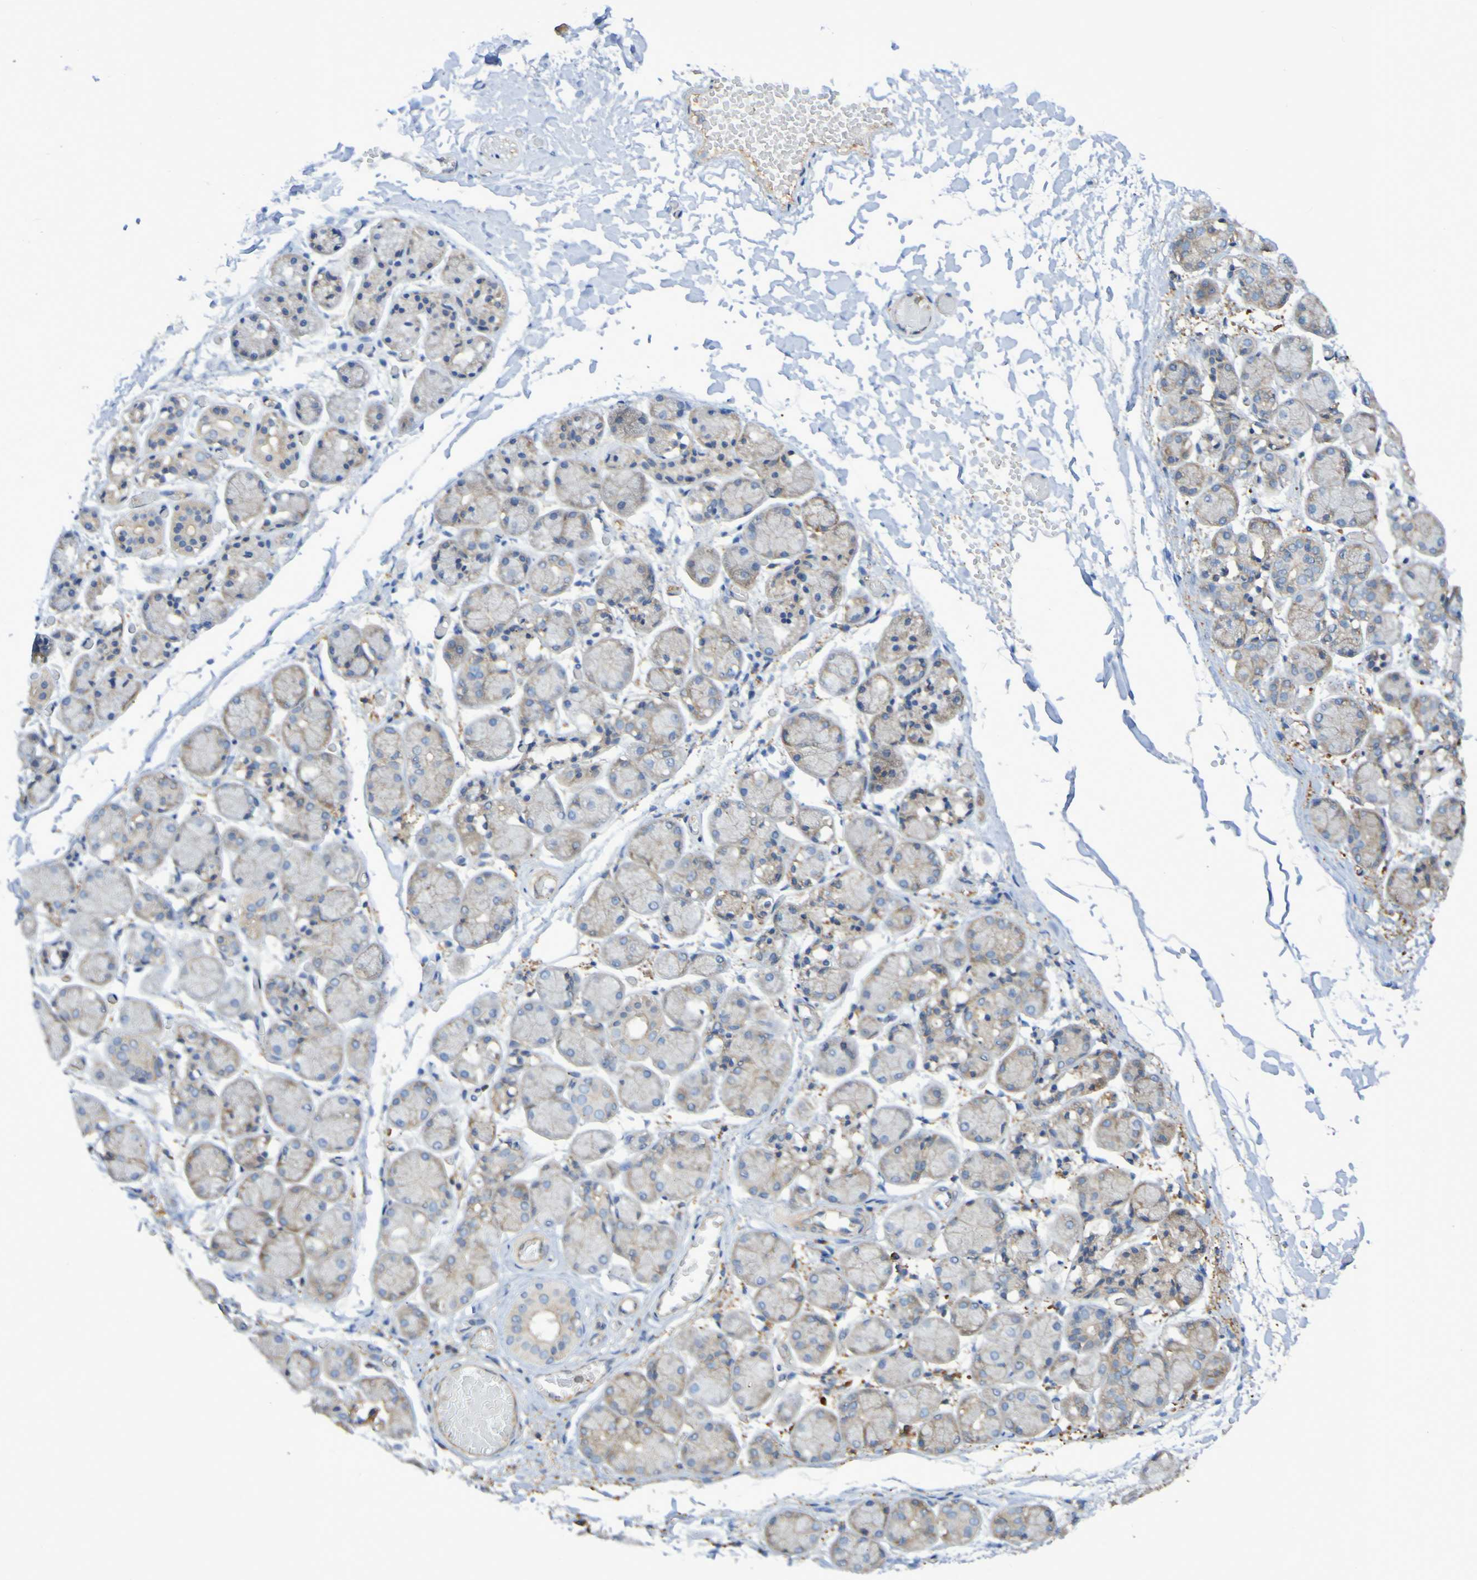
{"staining": {"intensity": "weak", "quantity": "<25%", "location": "cytoplasmic/membranous"}, "tissue": "salivary gland", "cell_type": "Glandular cells", "image_type": "normal", "snomed": [{"axis": "morphology", "description": "Normal tissue, NOS"}, {"axis": "topography", "description": "Salivary gland"}], "caption": "Immunohistochemistry image of benign salivary gland: human salivary gland stained with DAB exhibits no significant protein expression in glandular cells. The staining is performed using DAB (3,3'-diaminobenzidine) brown chromogen with nuclei counter-stained in using hematoxylin.", "gene": "SYNJ1", "patient": {"sex": "female", "age": 24}}